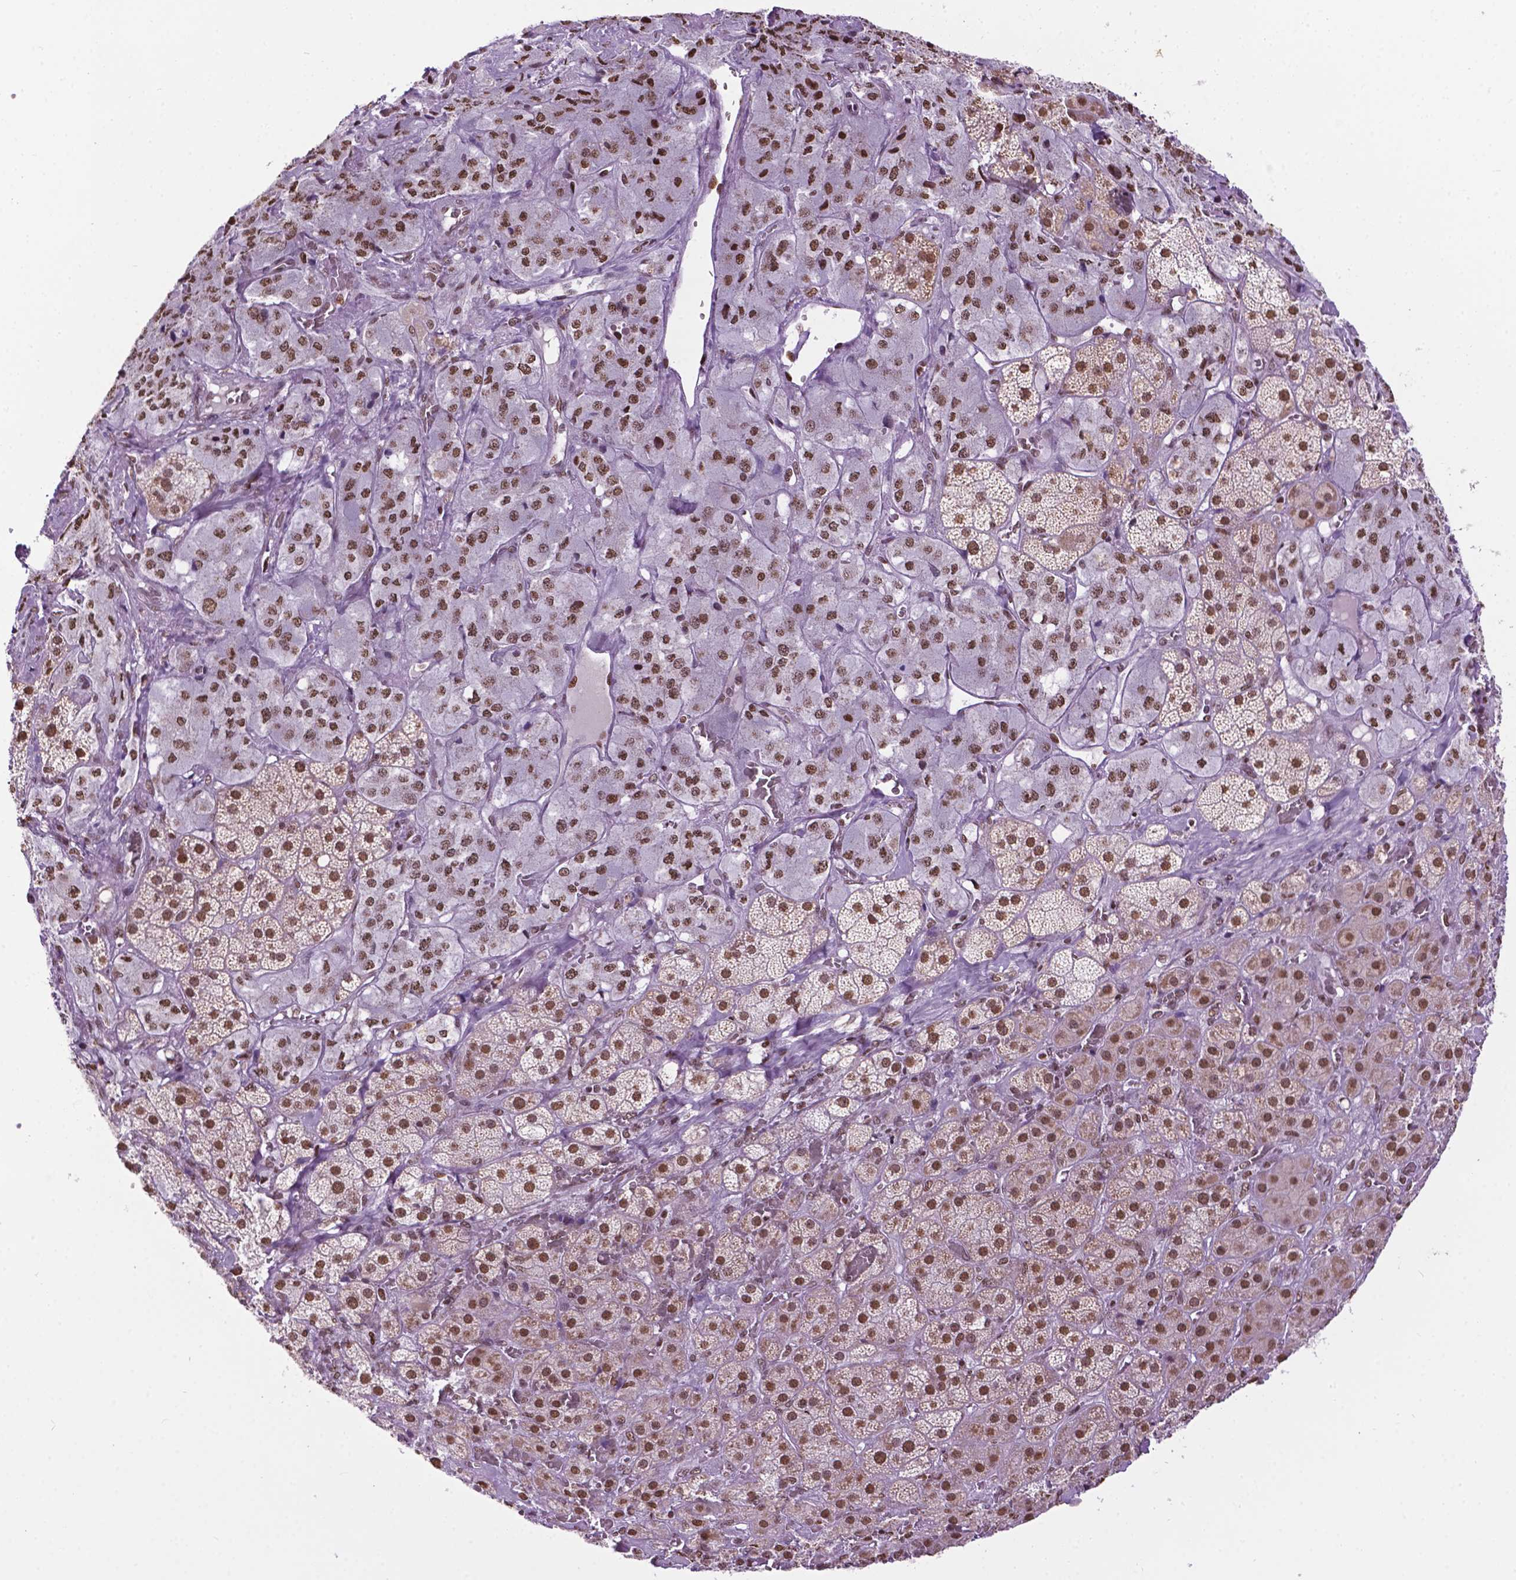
{"staining": {"intensity": "strong", "quantity": ">75%", "location": "nuclear"}, "tissue": "adrenal gland", "cell_type": "Glandular cells", "image_type": "normal", "snomed": [{"axis": "morphology", "description": "Normal tissue, NOS"}, {"axis": "topography", "description": "Adrenal gland"}], "caption": "Protein positivity by immunohistochemistry (IHC) displays strong nuclear expression in about >75% of glandular cells in benign adrenal gland.", "gene": "COL23A1", "patient": {"sex": "male", "age": 57}}